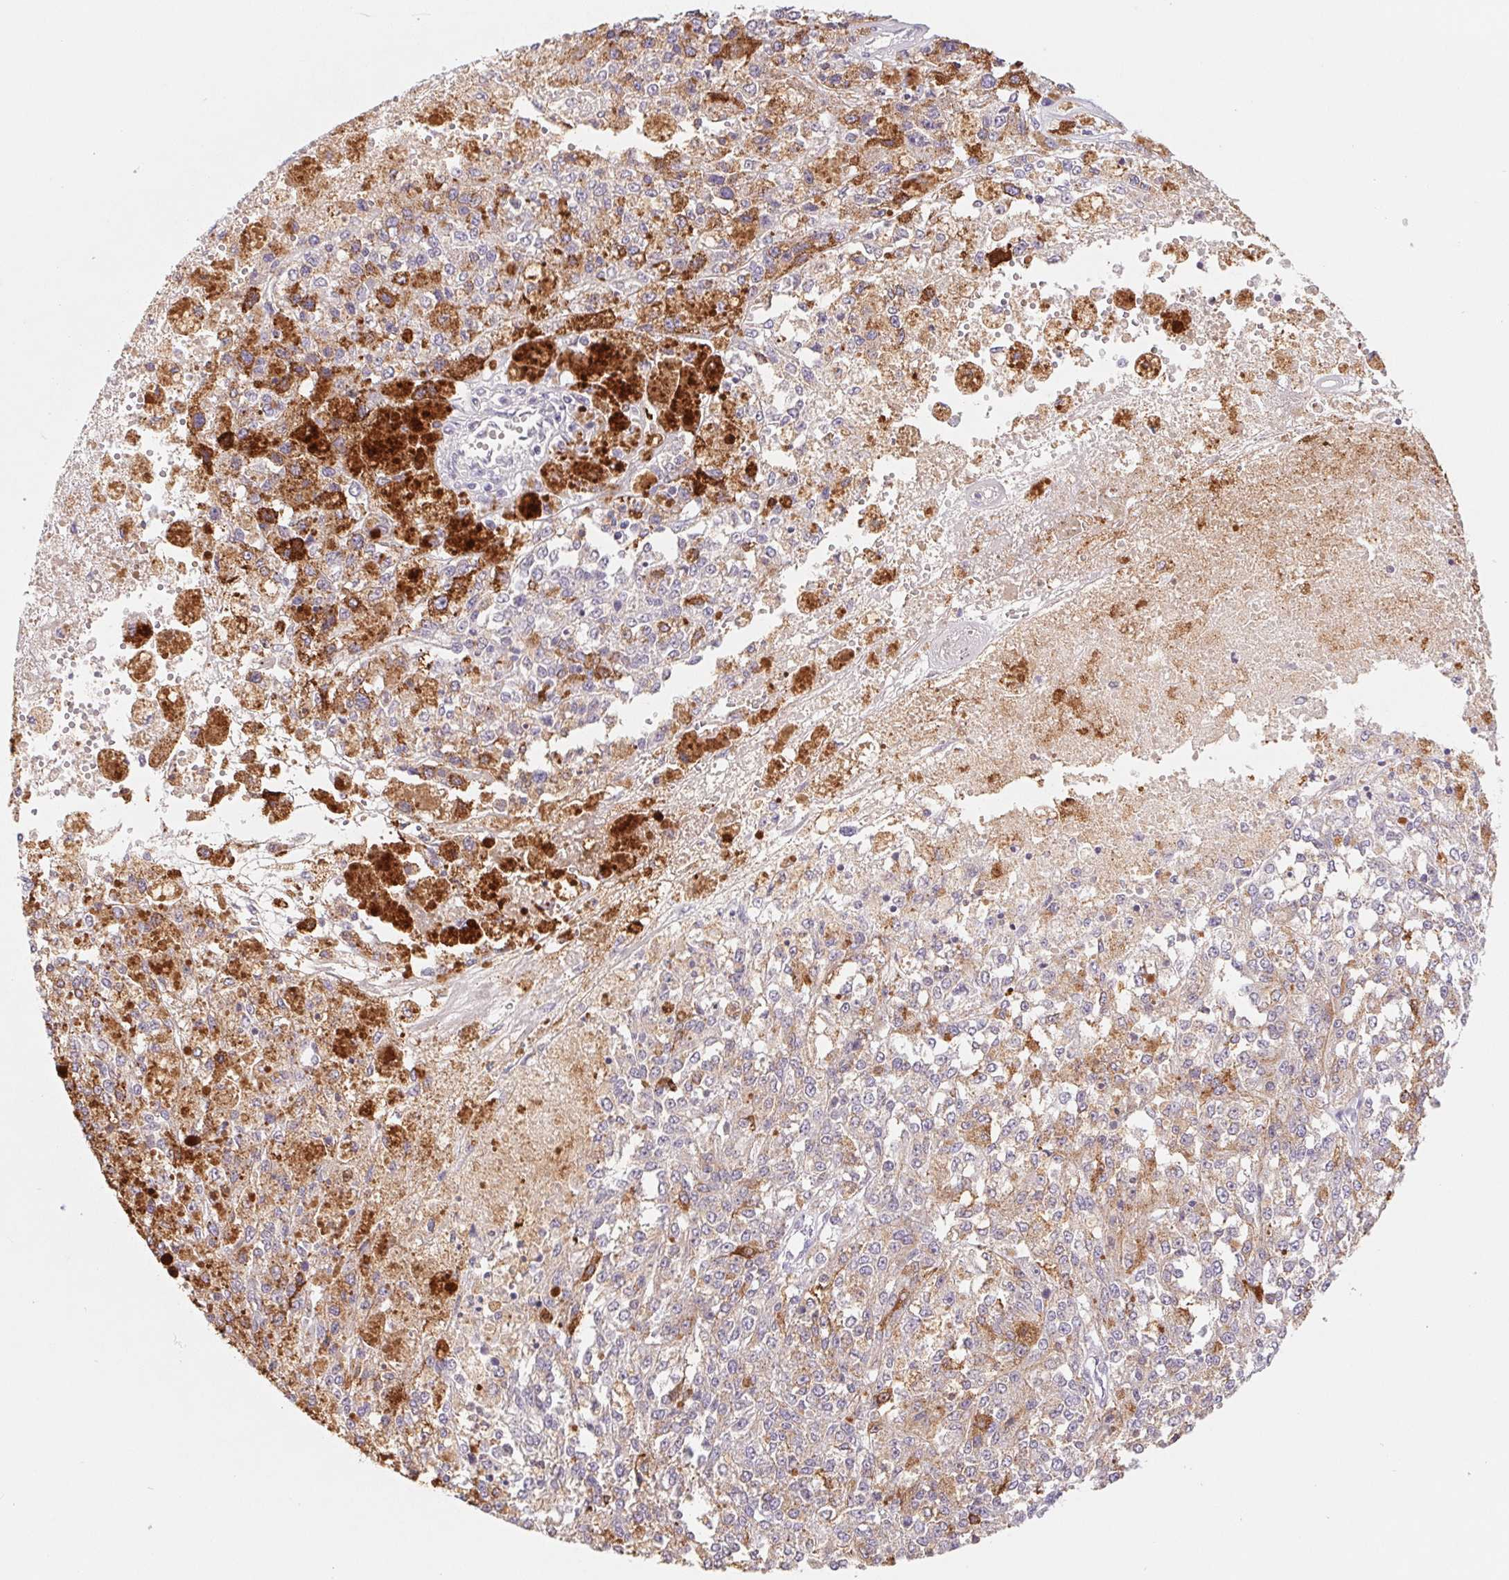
{"staining": {"intensity": "negative", "quantity": "none", "location": "none"}, "tissue": "melanoma", "cell_type": "Tumor cells", "image_type": "cancer", "snomed": [{"axis": "morphology", "description": "Malignant melanoma, Metastatic site"}, {"axis": "topography", "description": "Lymph node"}], "caption": "Image shows no significant protein staining in tumor cells of melanoma.", "gene": "PNMA8B", "patient": {"sex": "female", "age": 64}}